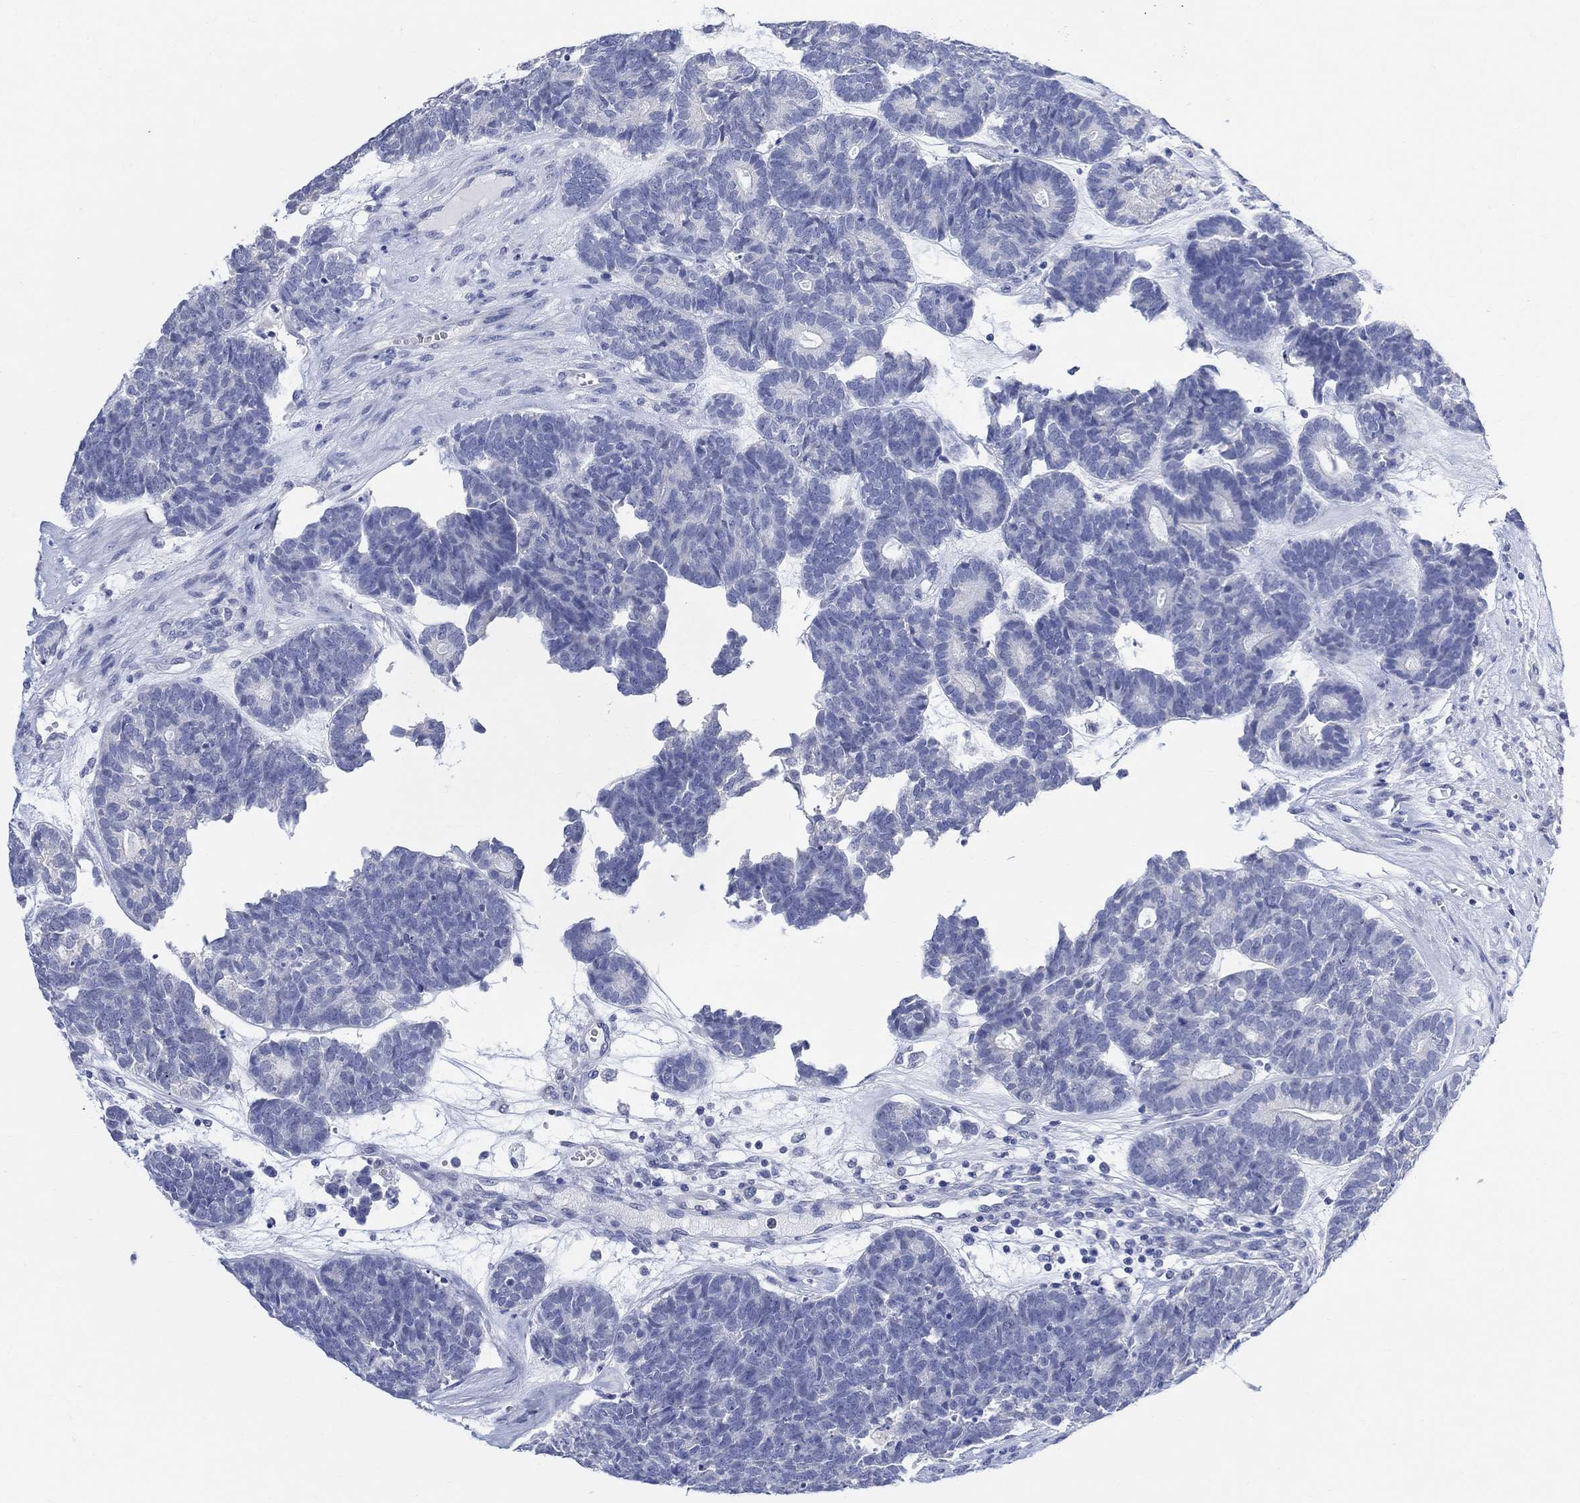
{"staining": {"intensity": "negative", "quantity": "none", "location": "none"}, "tissue": "head and neck cancer", "cell_type": "Tumor cells", "image_type": "cancer", "snomed": [{"axis": "morphology", "description": "Adenocarcinoma, NOS"}, {"axis": "topography", "description": "Head-Neck"}], "caption": "There is no significant staining in tumor cells of head and neck cancer (adenocarcinoma). (DAB (3,3'-diaminobenzidine) immunohistochemistry with hematoxylin counter stain).", "gene": "FBP2", "patient": {"sex": "female", "age": 81}}